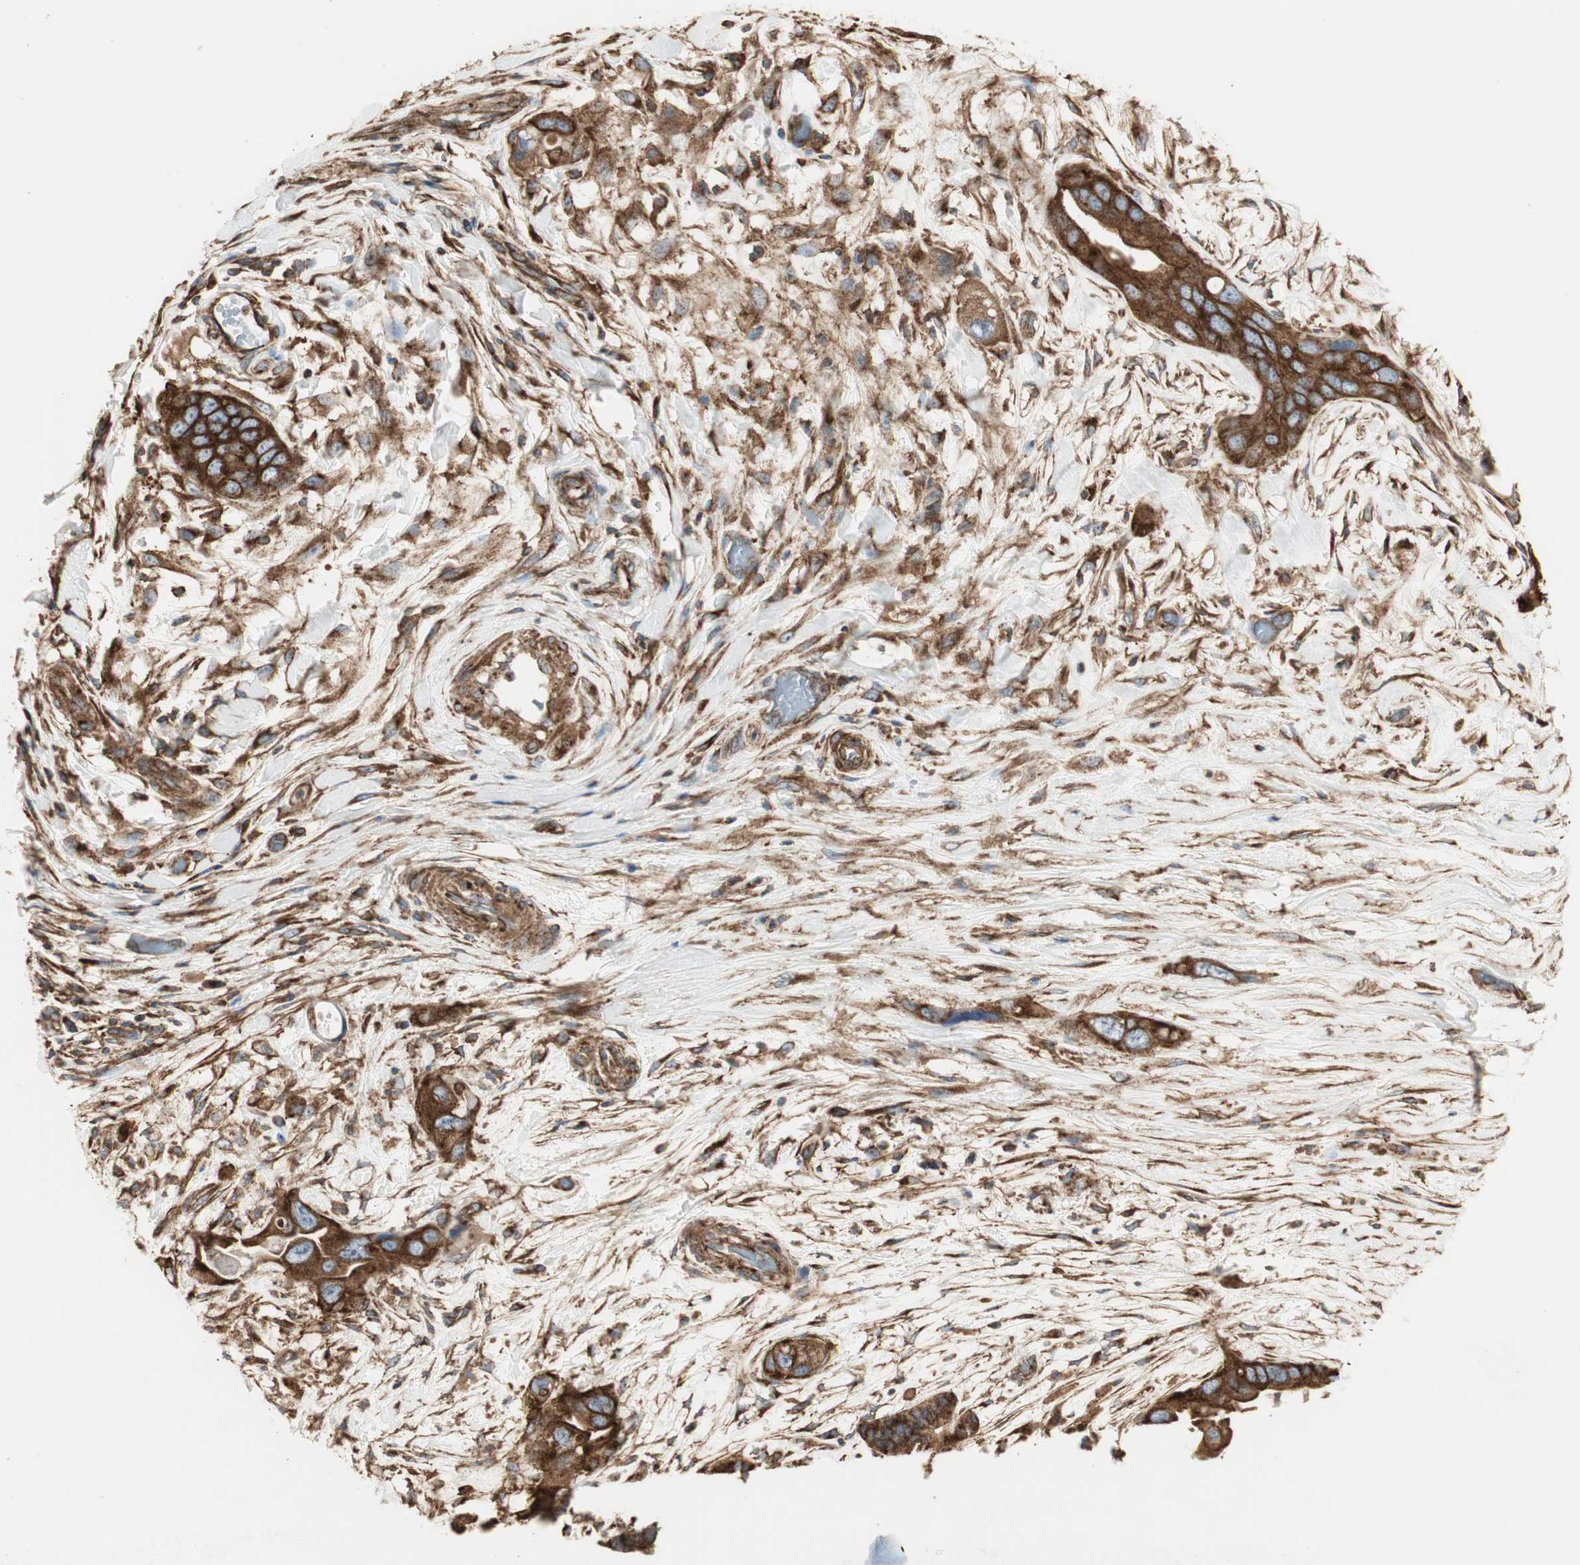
{"staining": {"intensity": "strong", "quantity": ">75%", "location": "cytoplasmic/membranous"}, "tissue": "pancreatic cancer", "cell_type": "Tumor cells", "image_type": "cancer", "snomed": [{"axis": "morphology", "description": "Adenocarcinoma, NOS"}, {"axis": "topography", "description": "Pancreas"}], "caption": "Approximately >75% of tumor cells in human pancreatic adenocarcinoma reveal strong cytoplasmic/membranous protein positivity as visualized by brown immunohistochemical staining.", "gene": "H6PD", "patient": {"sex": "female", "age": 77}}